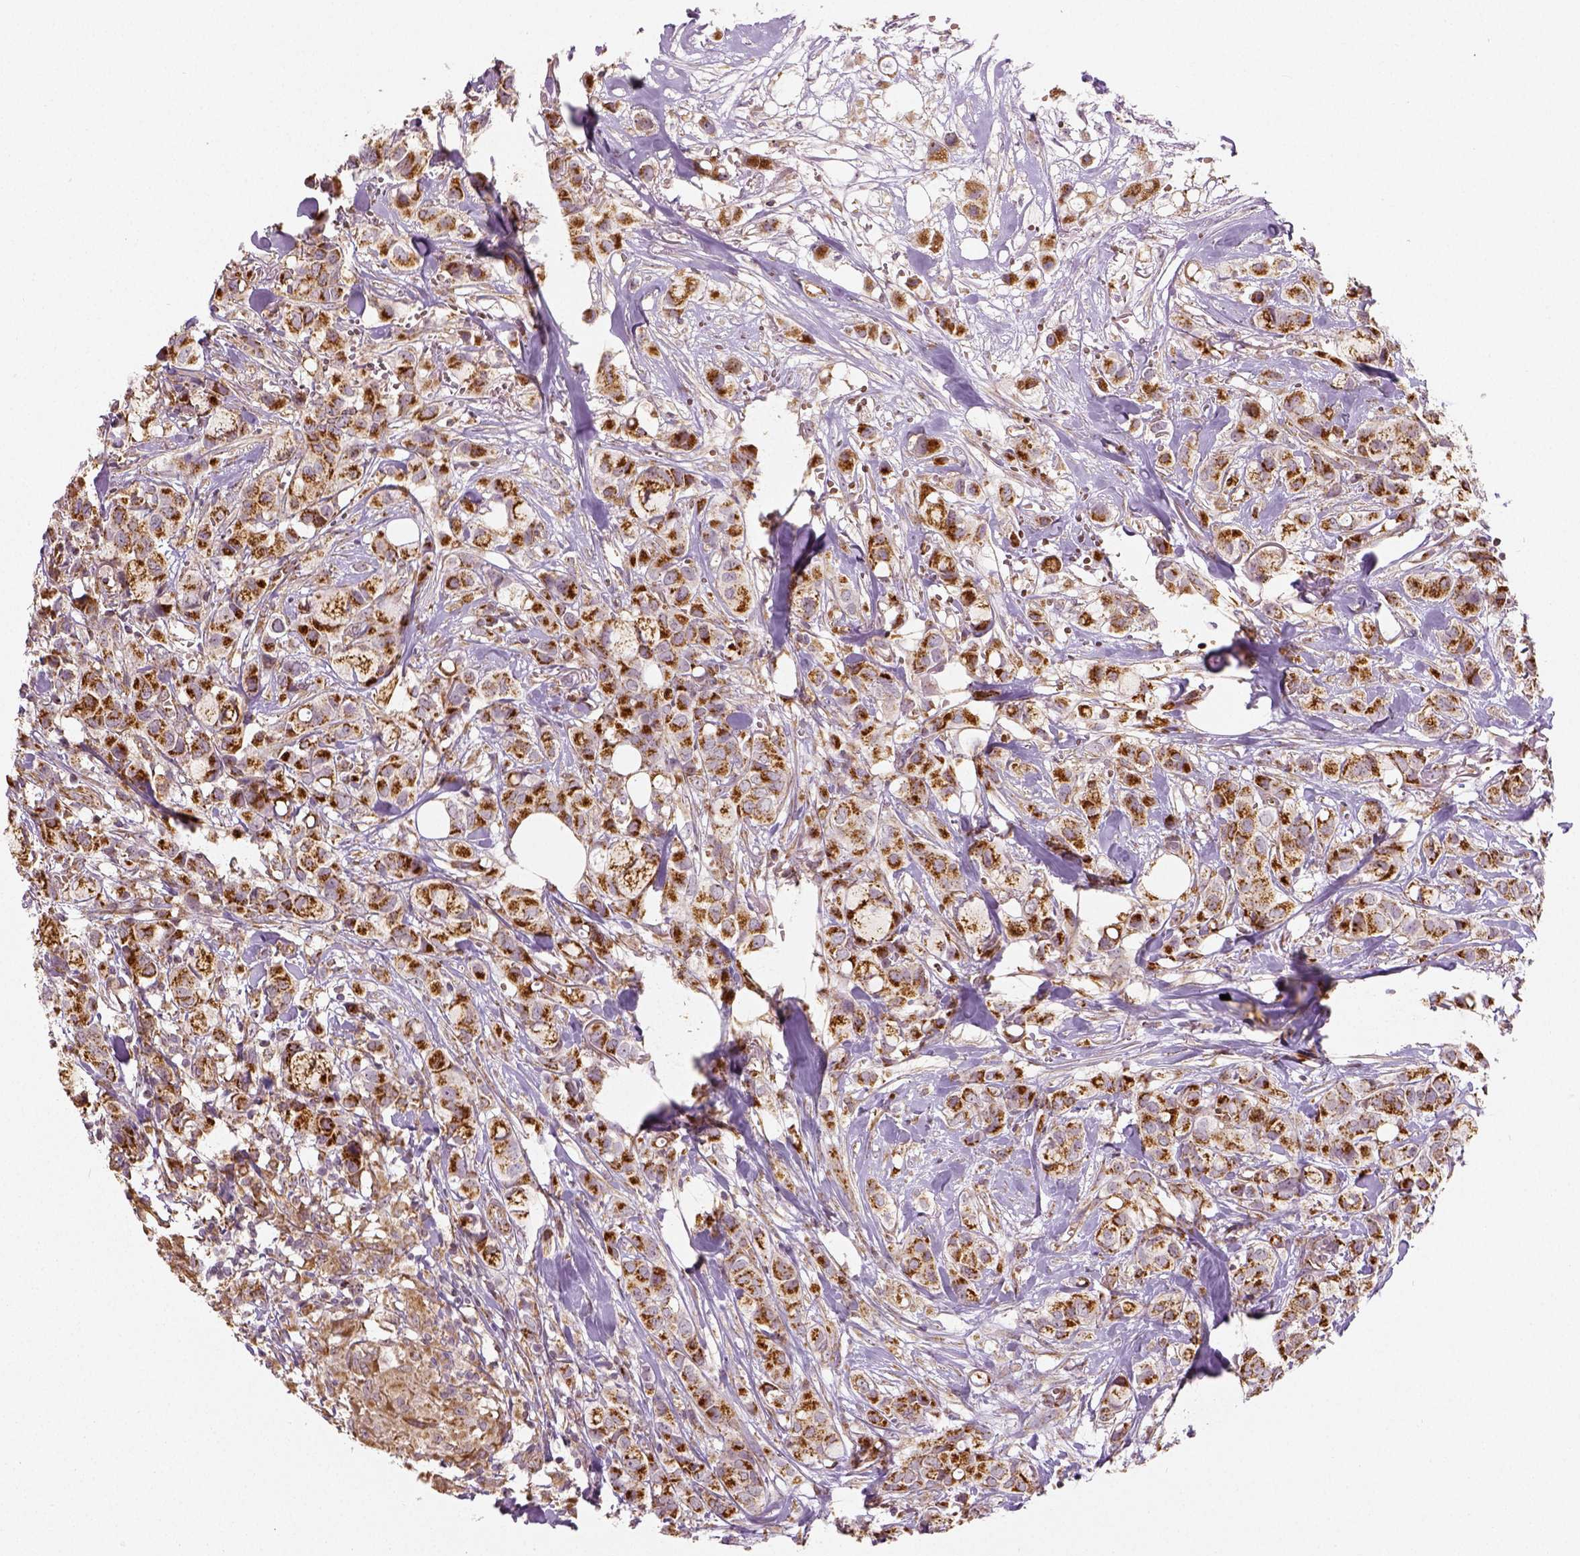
{"staining": {"intensity": "strong", "quantity": ">75%", "location": "cytoplasmic/membranous"}, "tissue": "breast cancer", "cell_type": "Tumor cells", "image_type": "cancer", "snomed": [{"axis": "morphology", "description": "Duct carcinoma"}, {"axis": "topography", "description": "Breast"}], "caption": "Breast infiltrating ductal carcinoma tissue displays strong cytoplasmic/membranous staining in approximately >75% of tumor cells, visualized by immunohistochemistry. The protein of interest is stained brown, and the nuclei are stained in blue (DAB (3,3'-diaminobenzidine) IHC with brightfield microscopy, high magnification).", "gene": "PGAM5", "patient": {"sex": "female", "age": 85}}